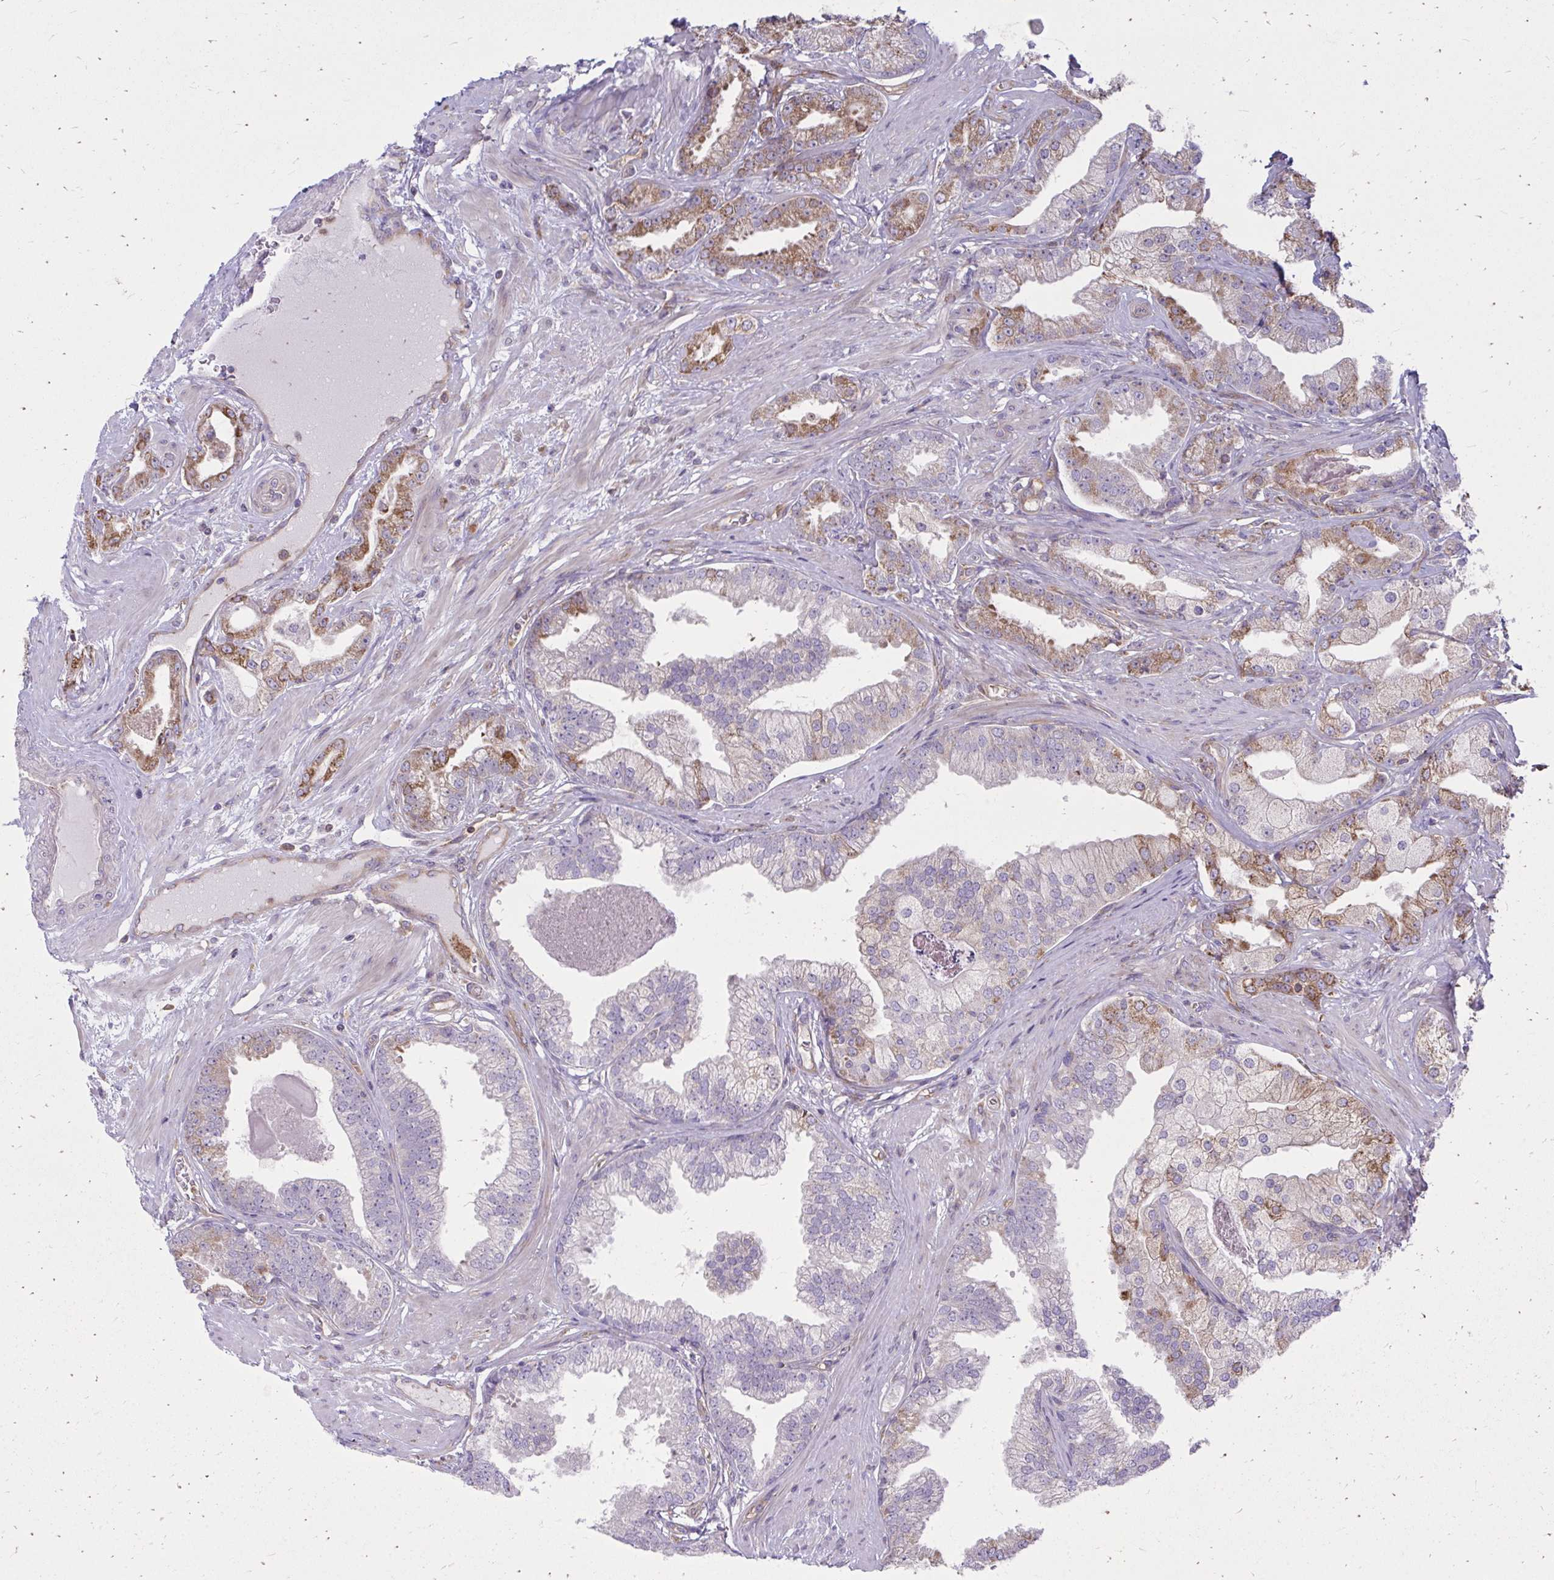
{"staining": {"intensity": "moderate", "quantity": "<25%", "location": "cytoplasmic/membranous"}, "tissue": "prostate cancer", "cell_type": "Tumor cells", "image_type": "cancer", "snomed": [{"axis": "morphology", "description": "Adenocarcinoma, Low grade"}, {"axis": "topography", "description": "Prostate"}], "caption": "A brown stain shows moderate cytoplasmic/membranous positivity of a protein in human prostate cancer tumor cells.", "gene": "ASAP1", "patient": {"sex": "male", "age": 61}}